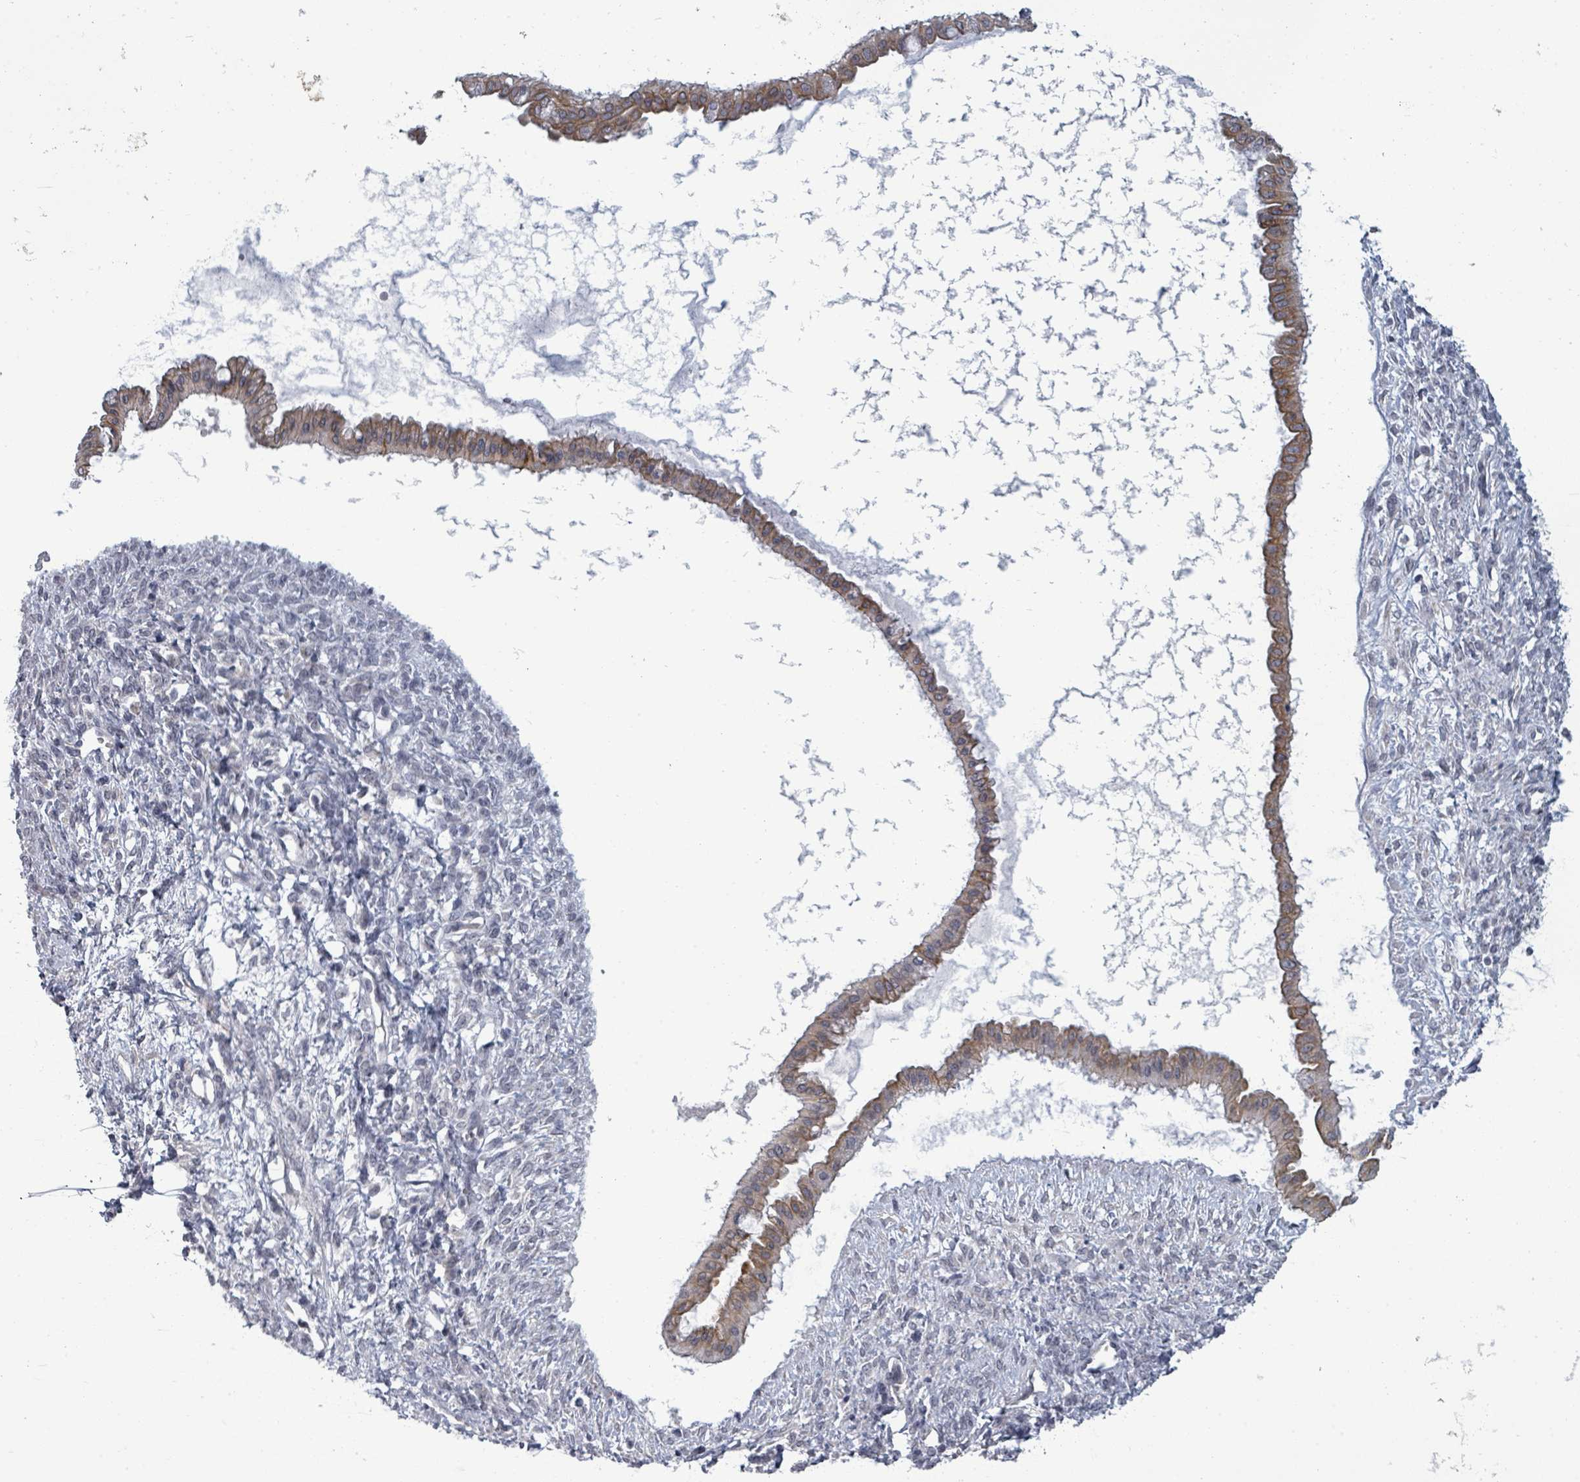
{"staining": {"intensity": "moderate", "quantity": ">75%", "location": "cytoplasmic/membranous"}, "tissue": "ovarian cancer", "cell_type": "Tumor cells", "image_type": "cancer", "snomed": [{"axis": "morphology", "description": "Cystadenocarcinoma, mucinous, NOS"}, {"axis": "topography", "description": "Ovary"}], "caption": "Protein staining exhibits moderate cytoplasmic/membranous staining in about >75% of tumor cells in ovarian cancer (mucinous cystadenocarcinoma).", "gene": "PTPN20", "patient": {"sex": "female", "age": 73}}